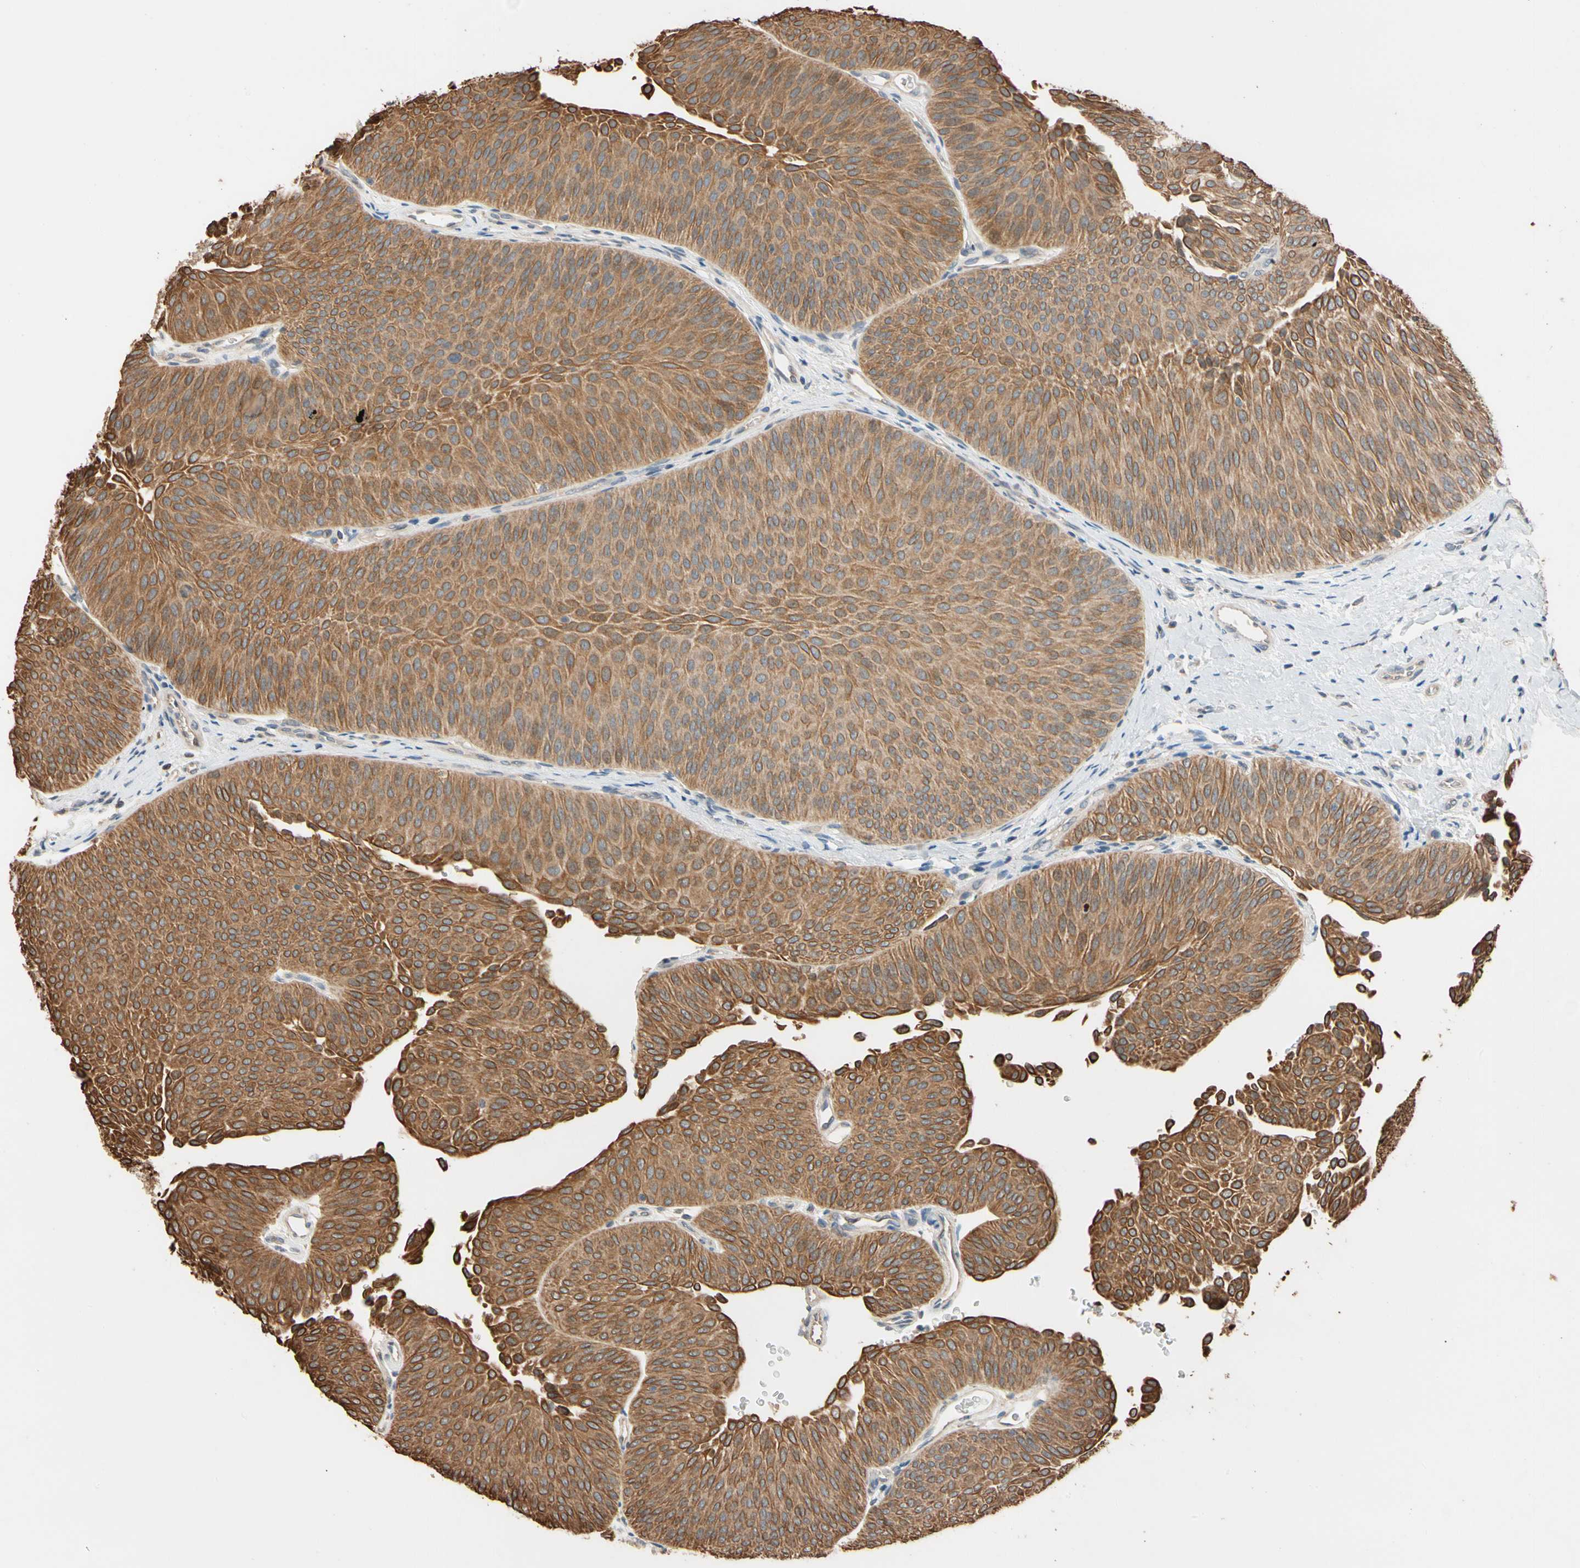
{"staining": {"intensity": "moderate", "quantity": ">75%", "location": "cytoplasmic/membranous"}, "tissue": "urothelial cancer", "cell_type": "Tumor cells", "image_type": "cancer", "snomed": [{"axis": "morphology", "description": "Urothelial carcinoma, Low grade"}, {"axis": "topography", "description": "Urinary bladder"}], "caption": "Protein expression analysis of human low-grade urothelial carcinoma reveals moderate cytoplasmic/membranous staining in about >75% of tumor cells. (brown staining indicates protein expression, while blue staining denotes nuclei).", "gene": "MAP3K7", "patient": {"sex": "female", "age": 60}}